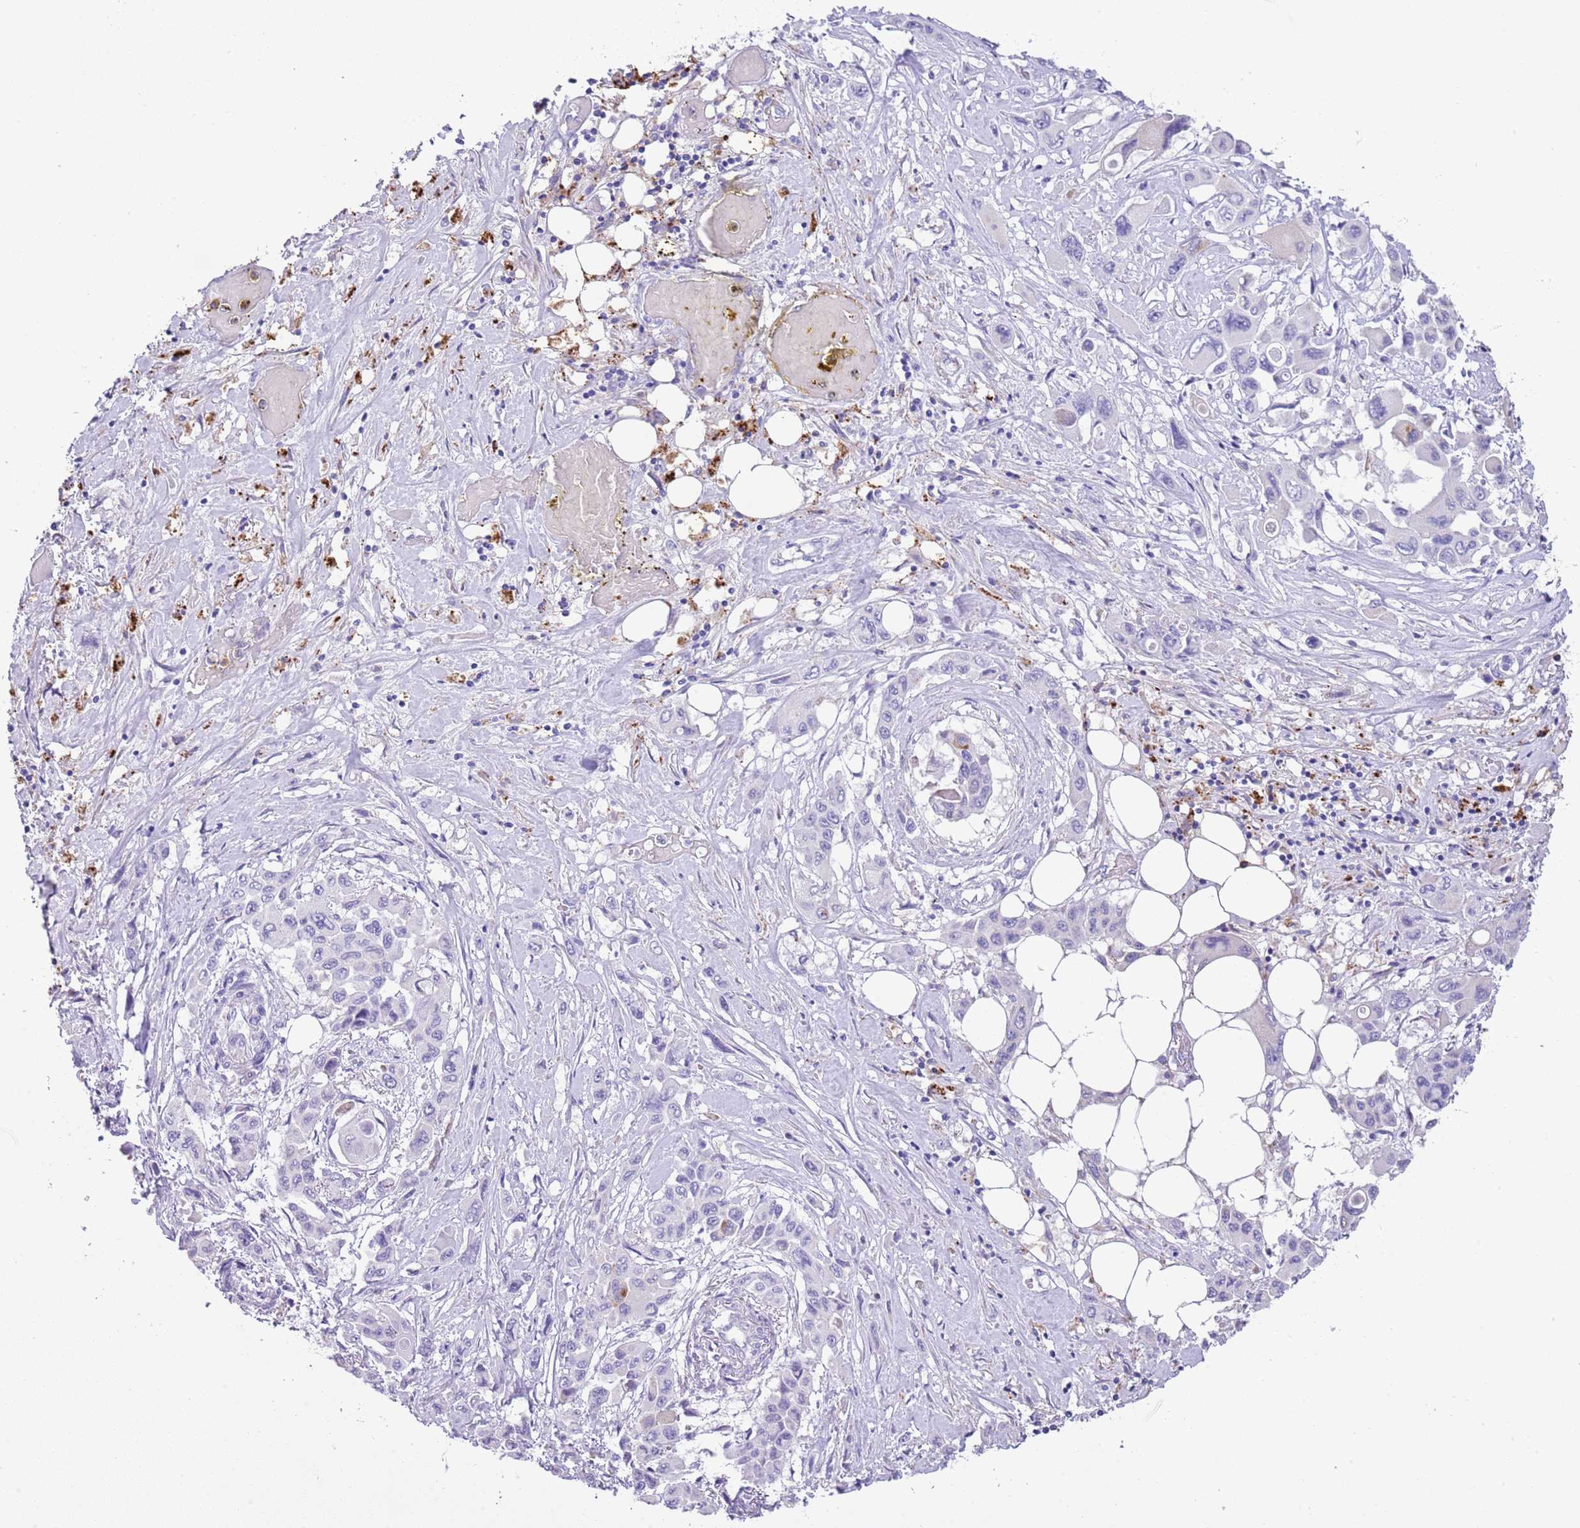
{"staining": {"intensity": "negative", "quantity": "none", "location": "none"}, "tissue": "pancreatic cancer", "cell_type": "Tumor cells", "image_type": "cancer", "snomed": [{"axis": "morphology", "description": "Adenocarcinoma, NOS"}, {"axis": "topography", "description": "Pancreas"}], "caption": "Tumor cells show no significant staining in adenocarcinoma (pancreatic). Brightfield microscopy of IHC stained with DAB (brown) and hematoxylin (blue), captured at high magnification.", "gene": "ABHD17C", "patient": {"sex": "male", "age": 92}}